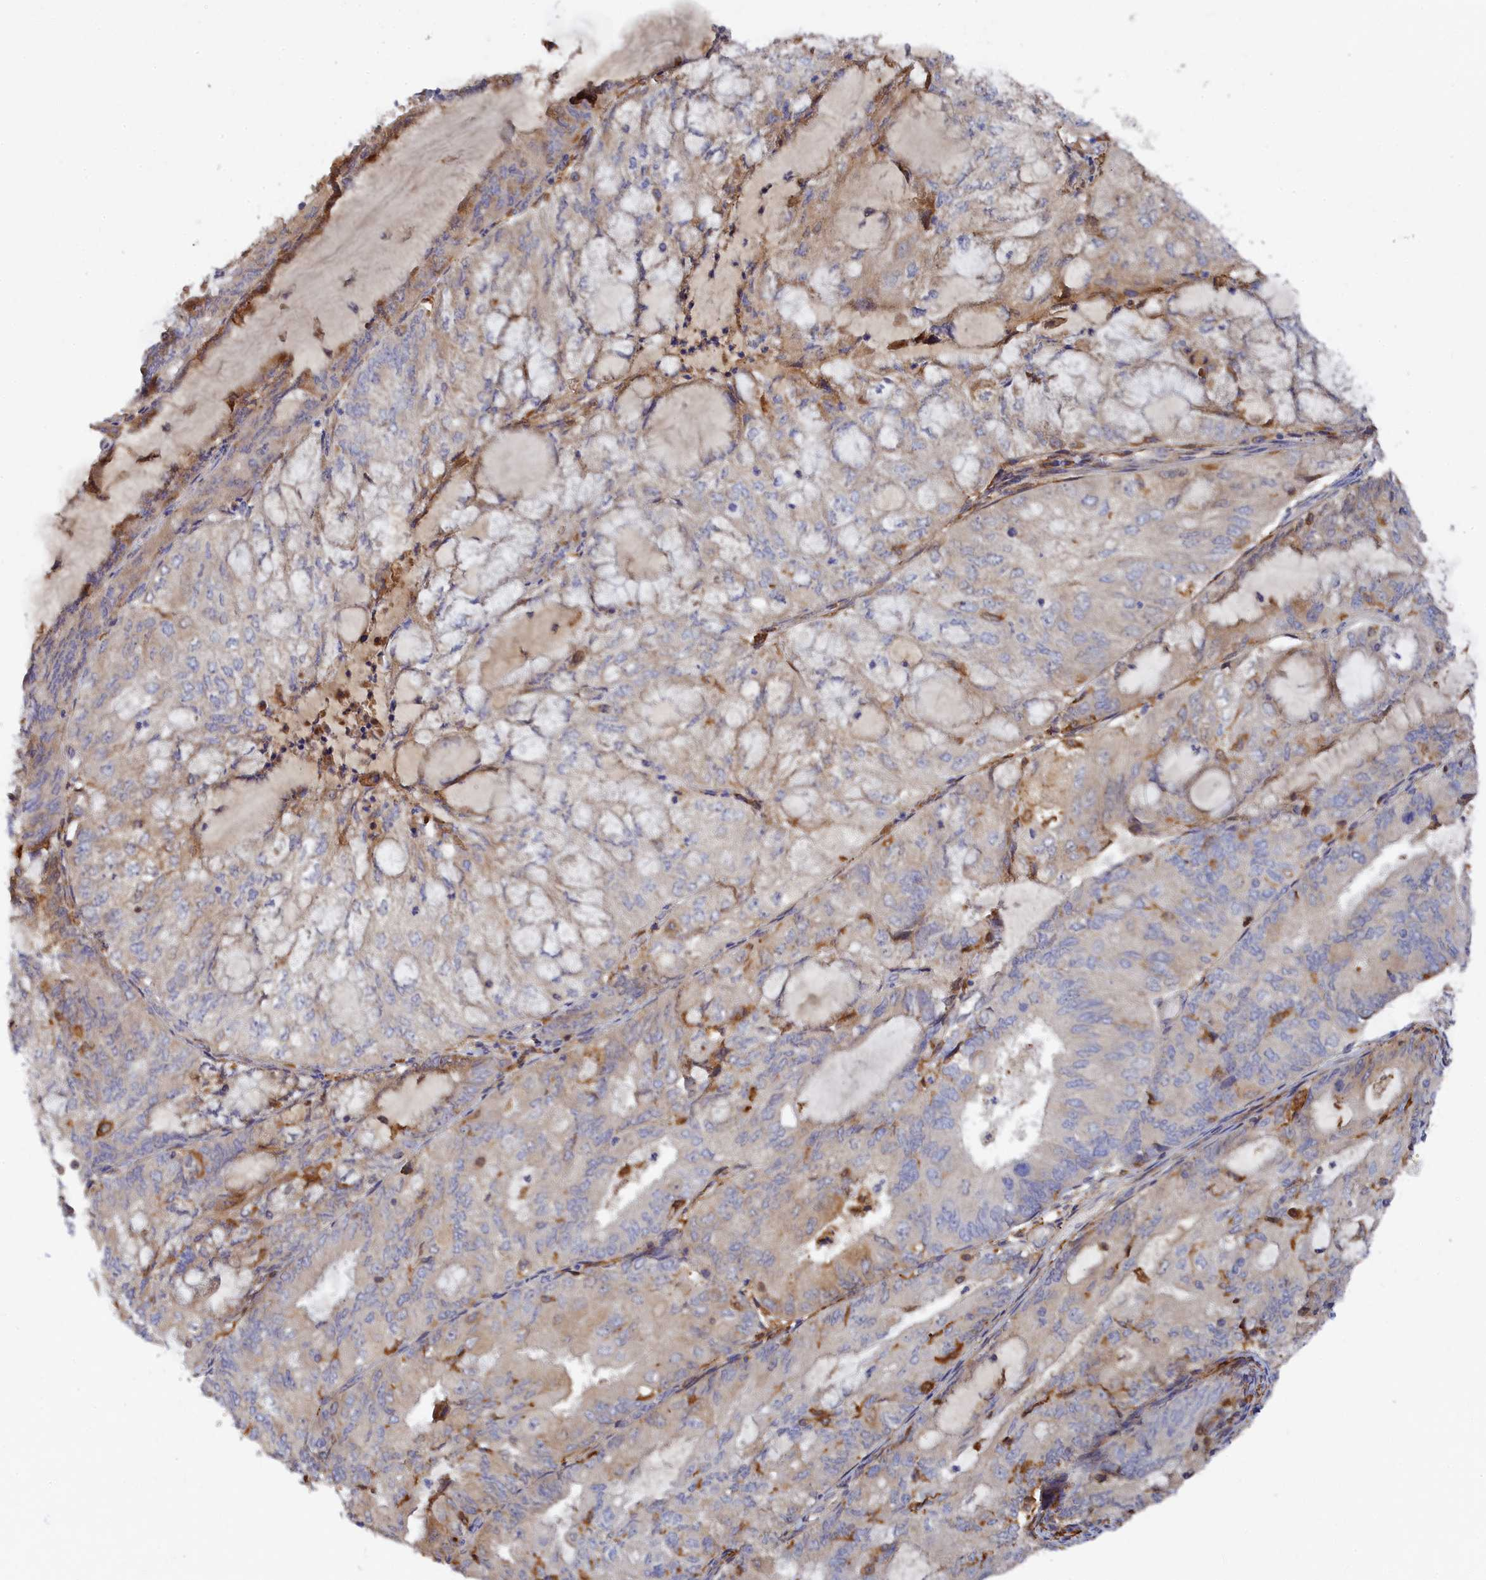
{"staining": {"intensity": "weak", "quantity": "<25%", "location": "cytoplasmic/membranous"}, "tissue": "endometrial cancer", "cell_type": "Tumor cells", "image_type": "cancer", "snomed": [{"axis": "morphology", "description": "Adenocarcinoma, NOS"}, {"axis": "topography", "description": "Endometrium"}], "caption": "Photomicrograph shows no significant protein expression in tumor cells of adenocarcinoma (endometrial).", "gene": "SPATA5L1", "patient": {"sex": "female", "age": 81}}